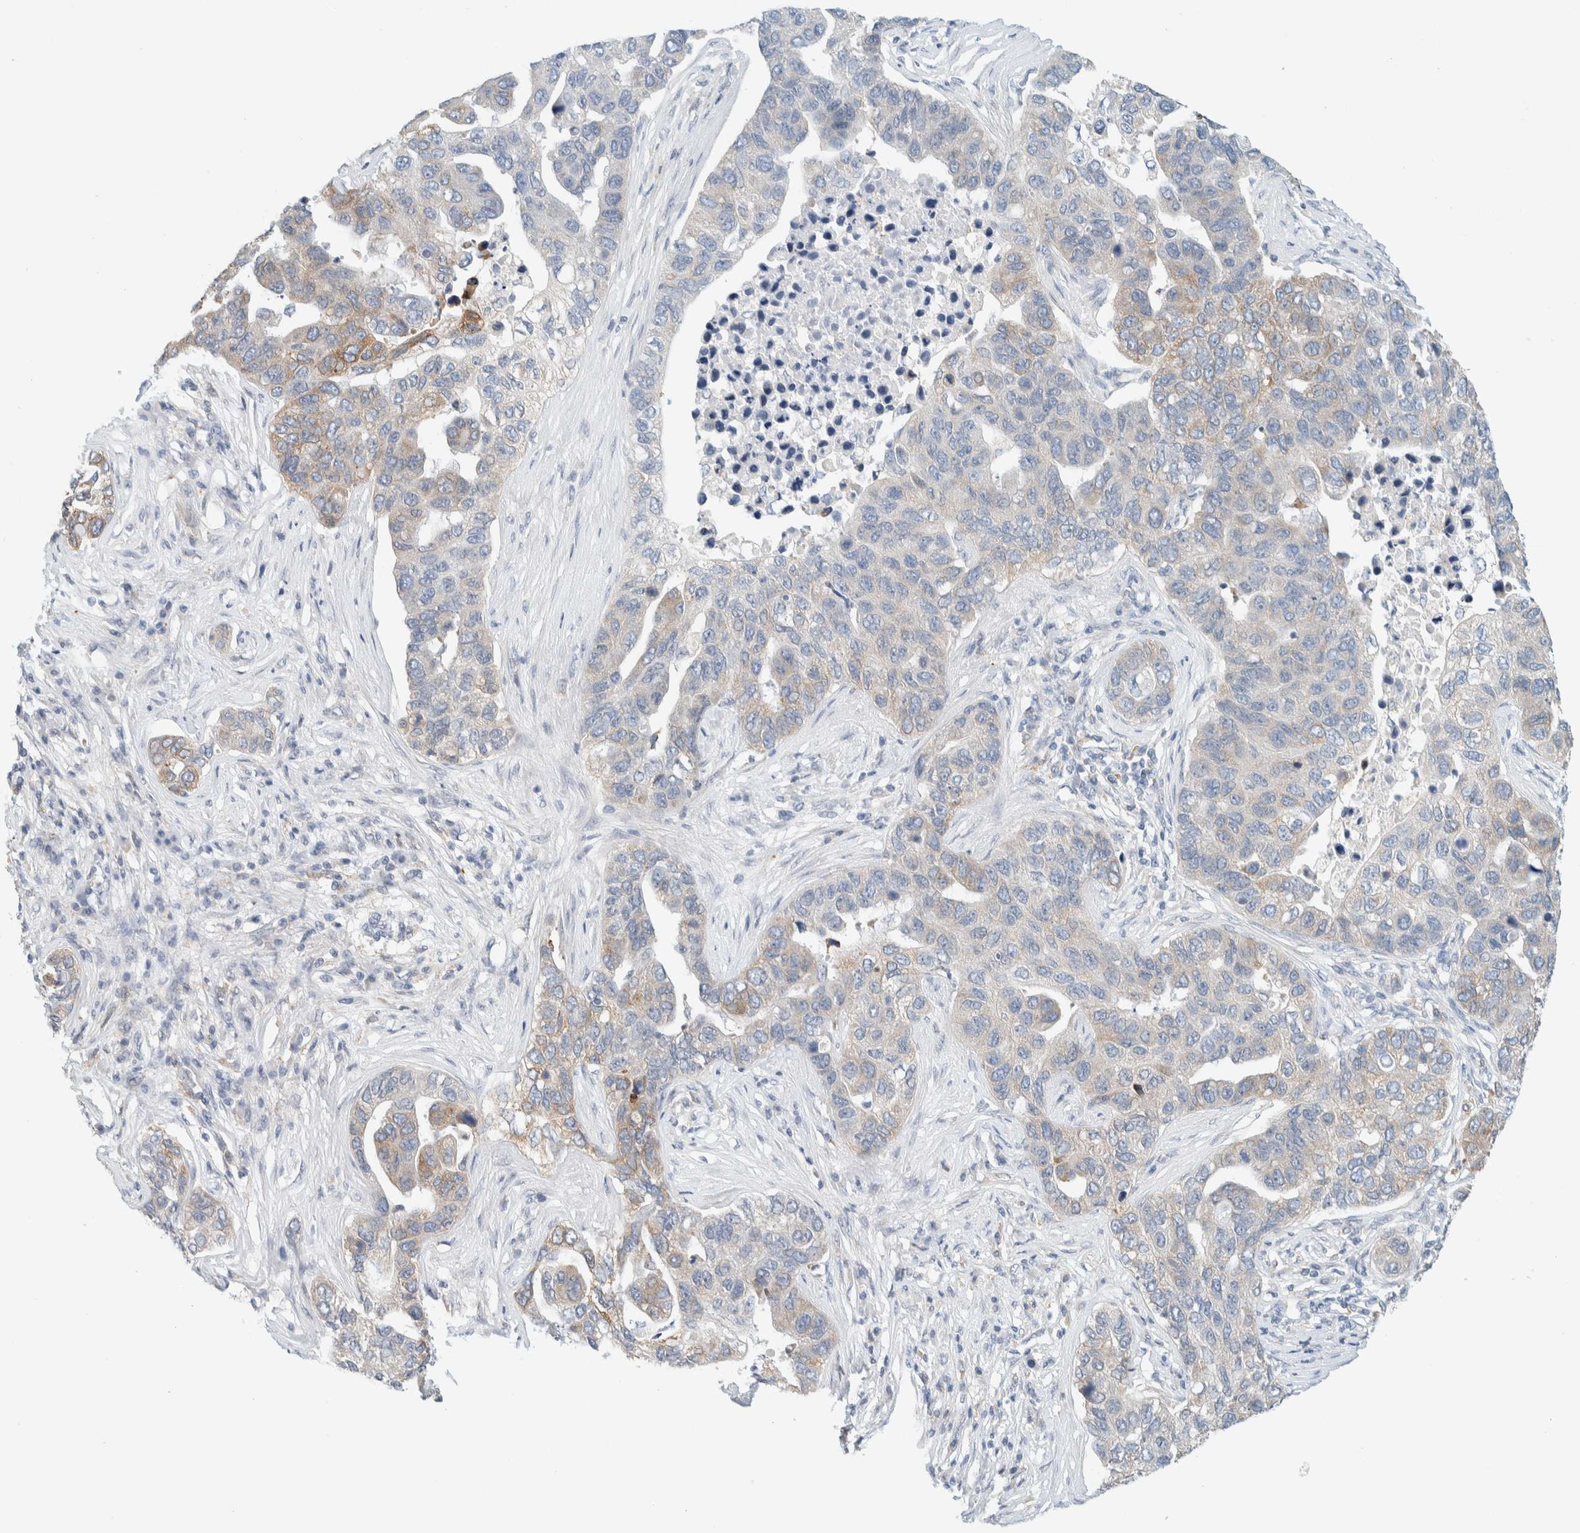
{"staining": {"intensity": "moderate", "quantity": "<25%", "location": "cytoplasmic/membranous"}, "tissue": "pancreatic cancer", "cell_type": "Tumor cells", "image_type": "cancer", "snomed": [{"axis": "morphology", "description": "Adenocarcinoma, NOS"}, {"axis": "topography", "description": "Pancreas"}], "caption": "Pancreatic cancer (adenocarcinoma) stained with a protein marker reveals moderate staining in tumor cells.", "gene": "SUMF2", "patient": {"sex": "female", "age": 61}}